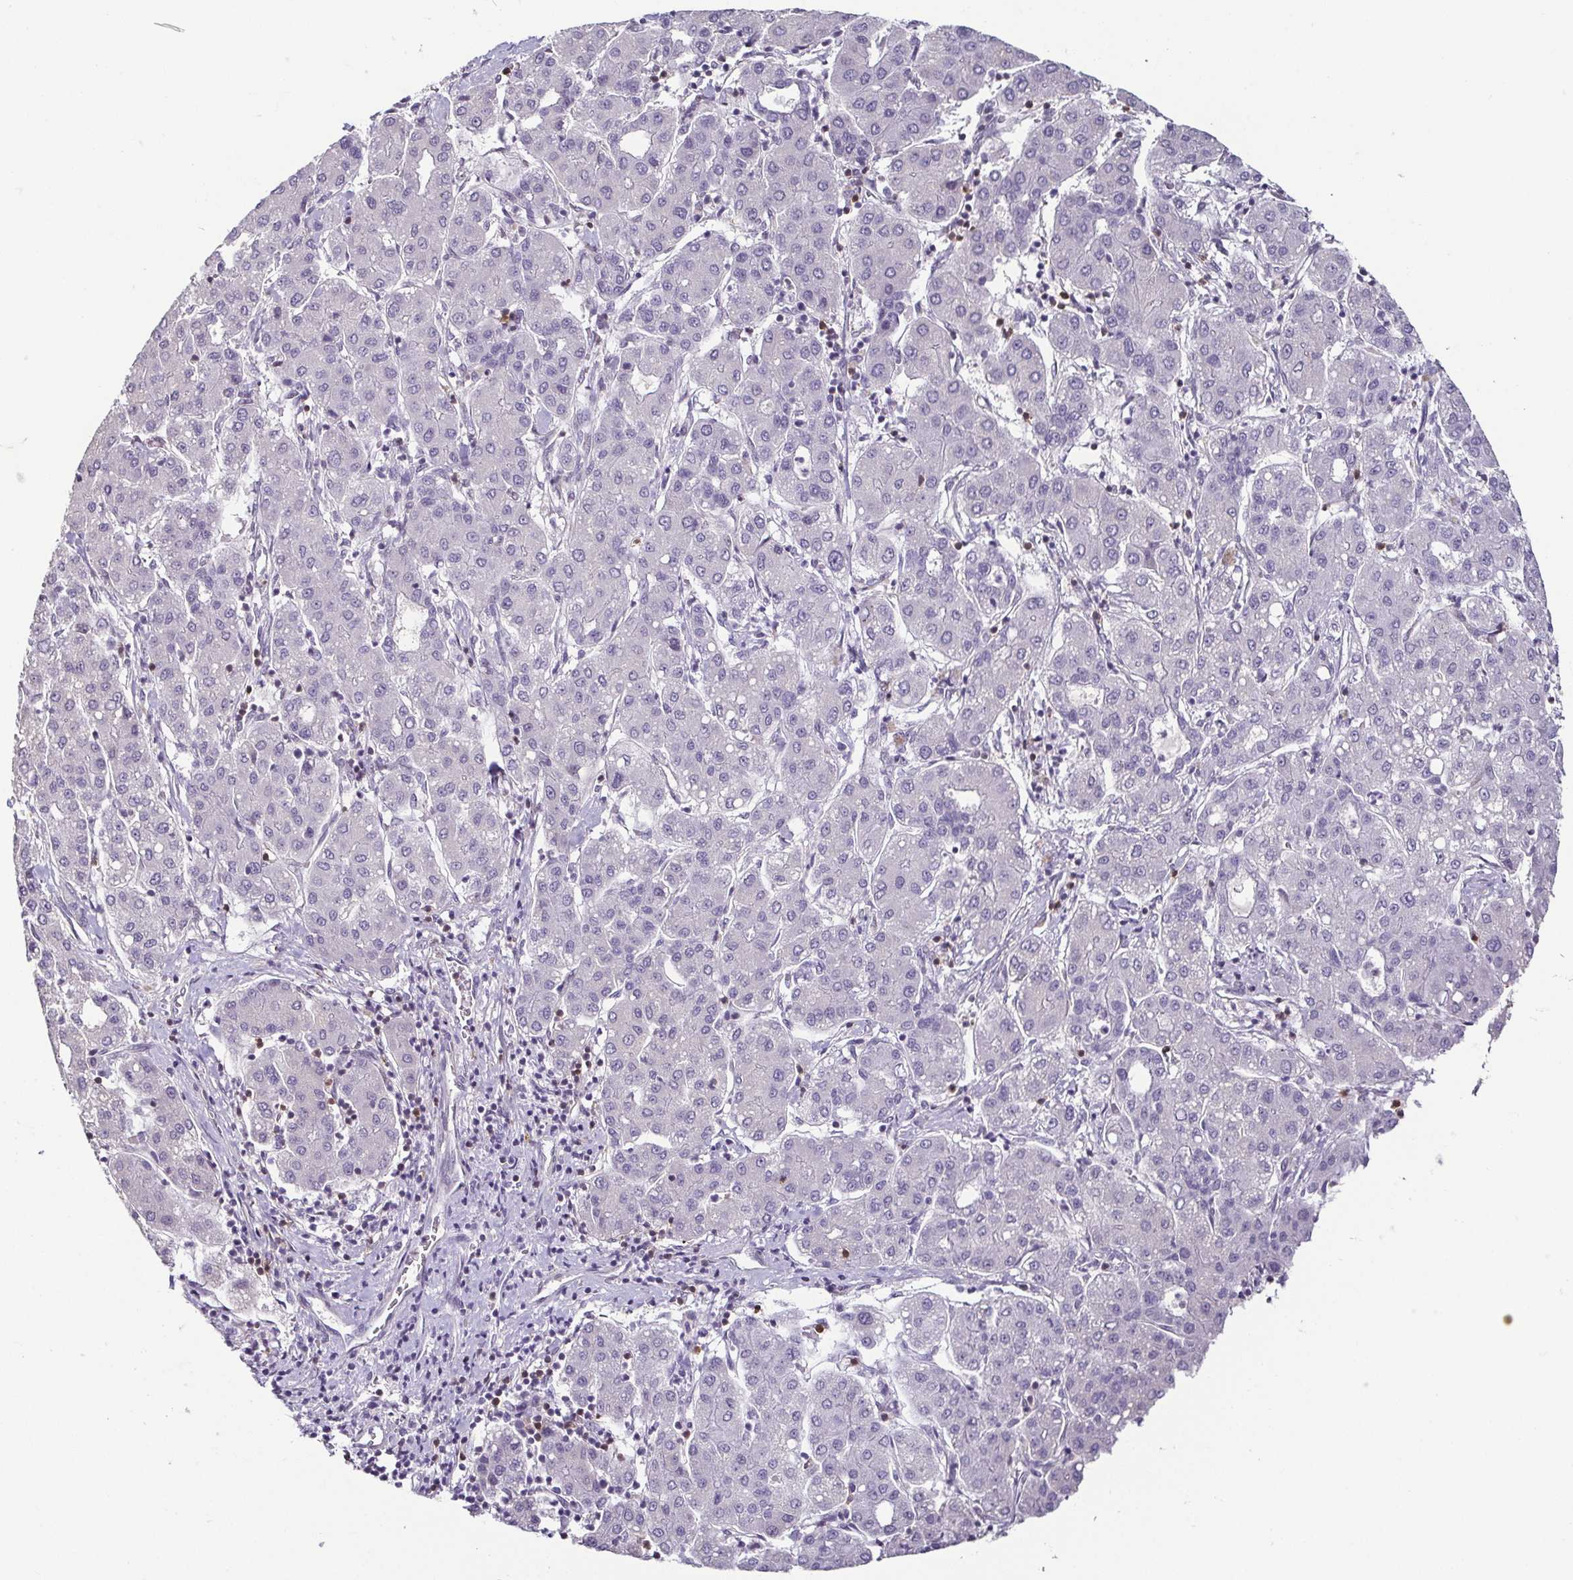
{"staining": {"intensity": "negative", "quantity": "none", "location": "none"}, "tissue": "liver cancer", "cell_type": "Tumor cells", "image_type": "cancer", "snomed": [{"axis": "morphology", "description": "Carcinoma, Hepatocellular, NOS"}, {"axis": "topography", "description": "Liver"}], "caption": "A photomicrograph of human liver cancer (hepatocellular carcinoma) is negative for staining in tumor cells.", "gene": "HOPX", "patient": {"sex": "male", "age": 65}}